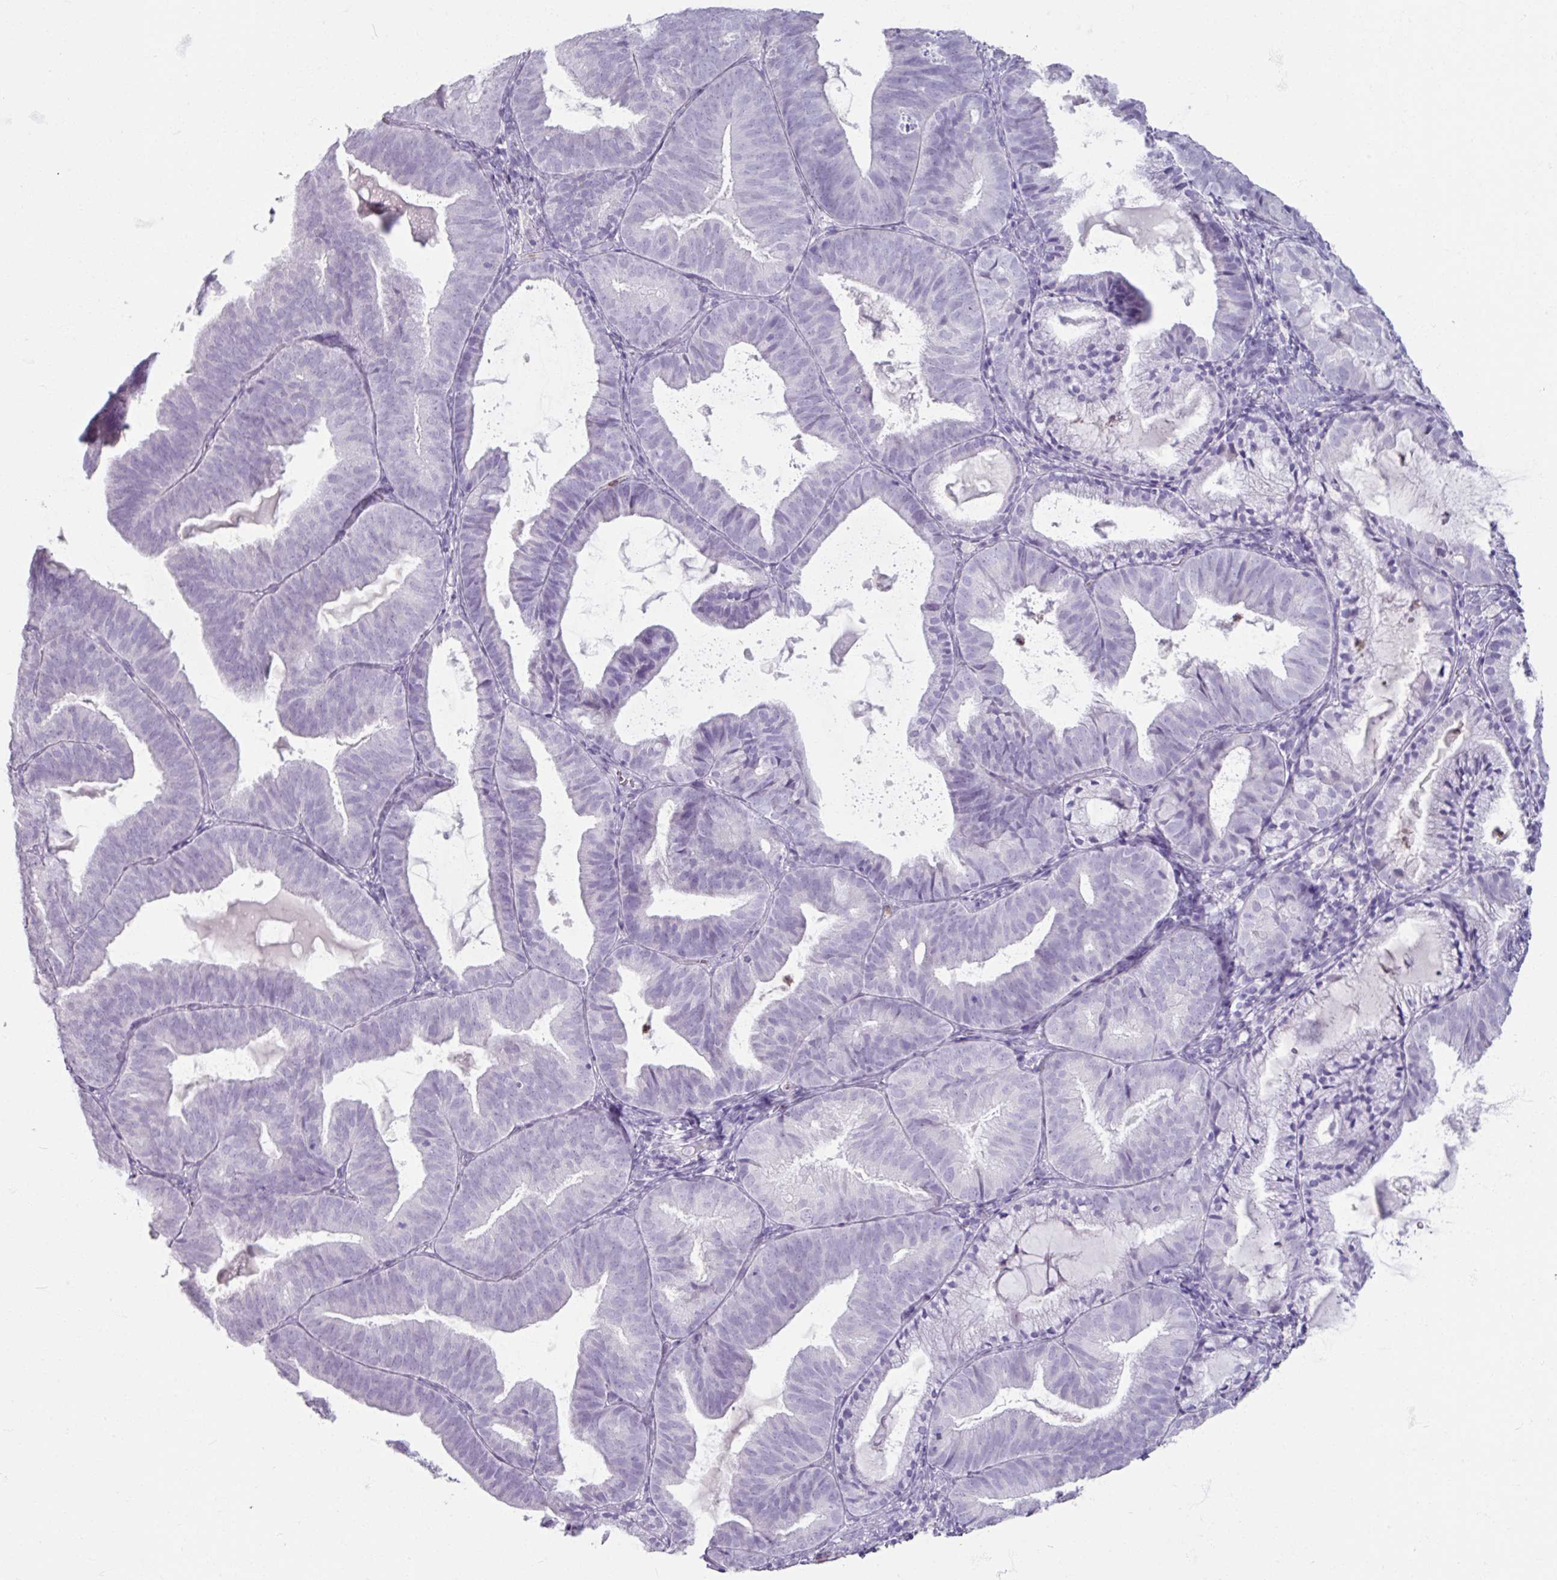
{"staining": {"intensity": "negative", "quantity": "none", "location": "none"}, "tissue": "endometrial cancer", "cell_type": "Tumor cells", "image_type": "cancer", "snomed": [{"axis": "morphology", "description": "Adenocarcinoma, NOS"}, {"axis": "topography", "description": "Endometrium"}], "caption": "Tumor cells are negative for brown protein staining in endometrial cancer (adenocarcinoma). (IHC, brightfield microscopy, high magnification).", "gene": "ARG1", "patient": {"sex": "female", "age": 80}}